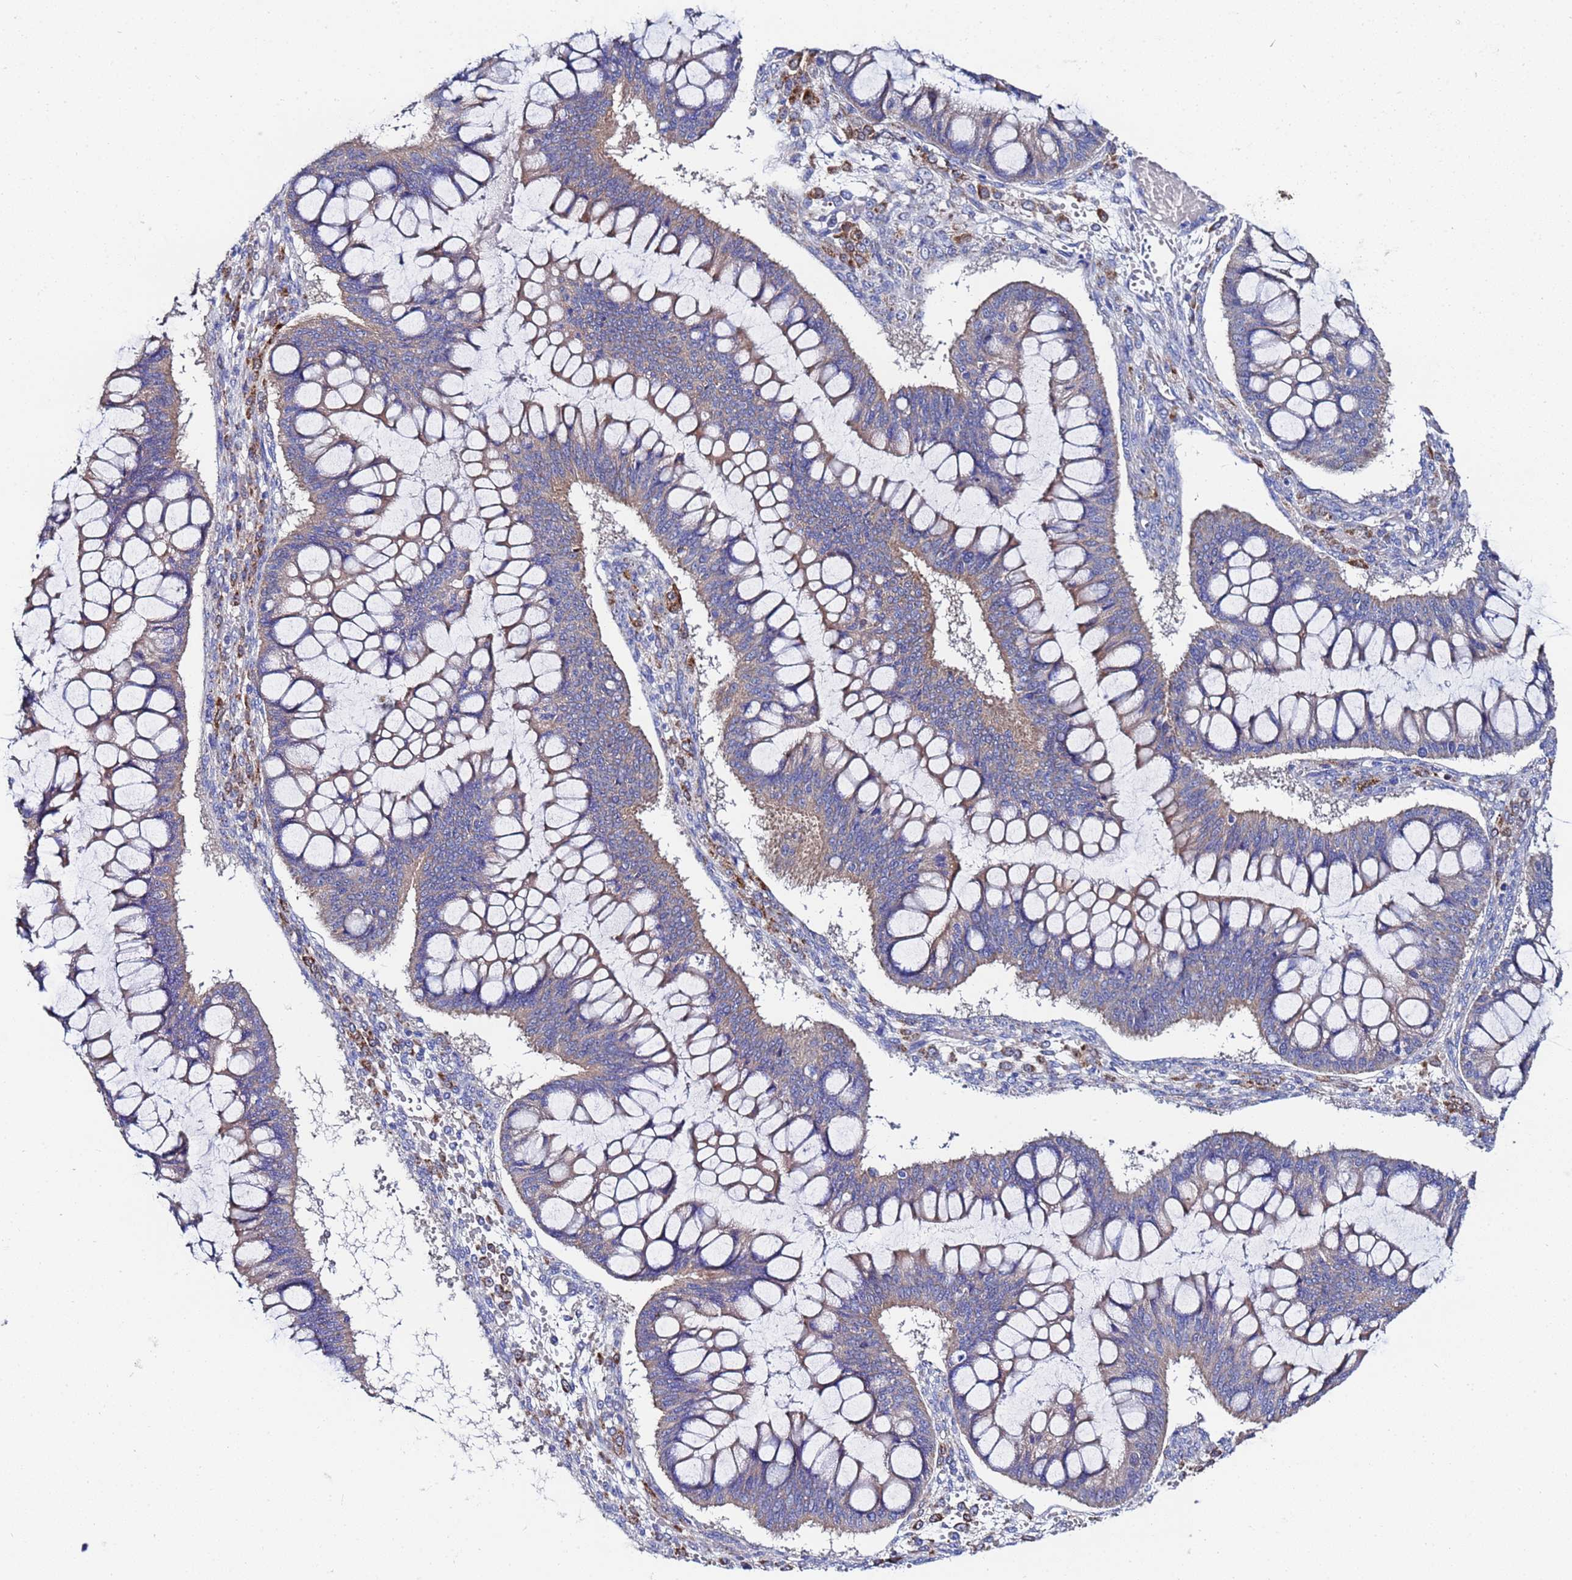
{"staining": {"intensity": "moderate", "quantity": "25%-75%", "location": "cytoplasmic/membranous"}, "tissue": "ovarian cancer", "cell_type": "Tumor cells", "image_type": "cancer", "snomed": [{"axis": "morphology", "description": "Cystadenocarcinoma, mucinous, NOS"}, {"axis": "topography", "description": "Ovary"}], "caption": "There is medium levels of moderate cytoplasmic/membranous staining in tumor cells of ovarian cancer (mucinous cystadenocarcinoma), as demonstrated by immunohistochemical staining (brown color).", "gene": "FAHD2A", "patient": {"sex": "female", "age": 73}}